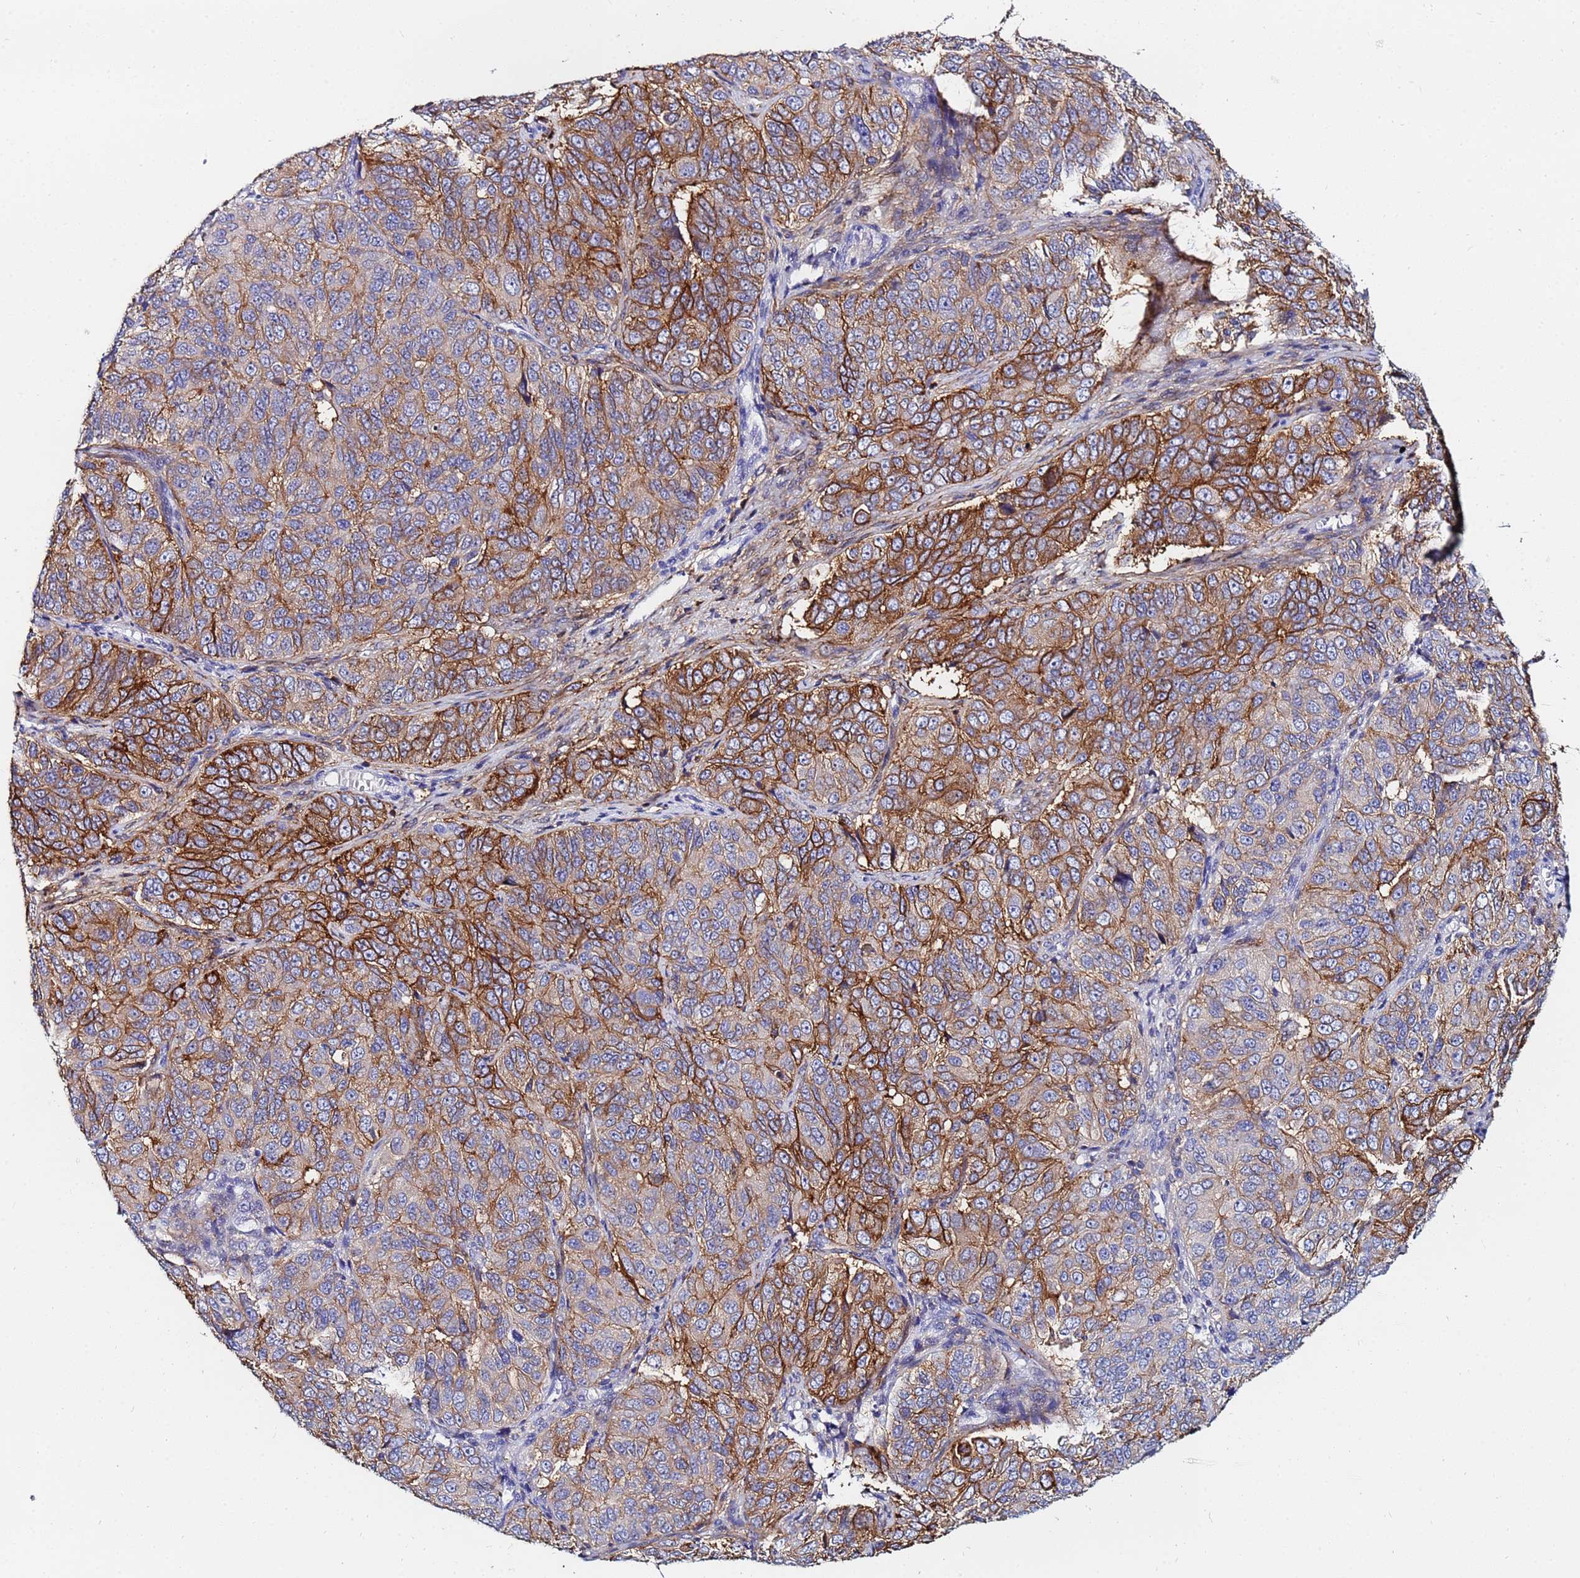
{"staining": {"intensity": "moderate", "quantity": ">75%", "location": "cytoplasmic/membranous"}, "tissue": "ovarian cancer", "cell_type": "Tumor cells", "image_type": "cancer", "snomed": [{"axis": "morphology", "description": "Carcinoma, endometroid"}, {"axis": "topography", "description": "Ovary"}], "caption": "Protein expression analysis of human ovarian cancer reveals moderate cytoplasmic/membranous expression in approximately >75% of tumor cells. The protein is shown in brown color, while the nuclei are stained blue.", "gene": "BASP1", "patient": {"sex": "female", "age": 51}}